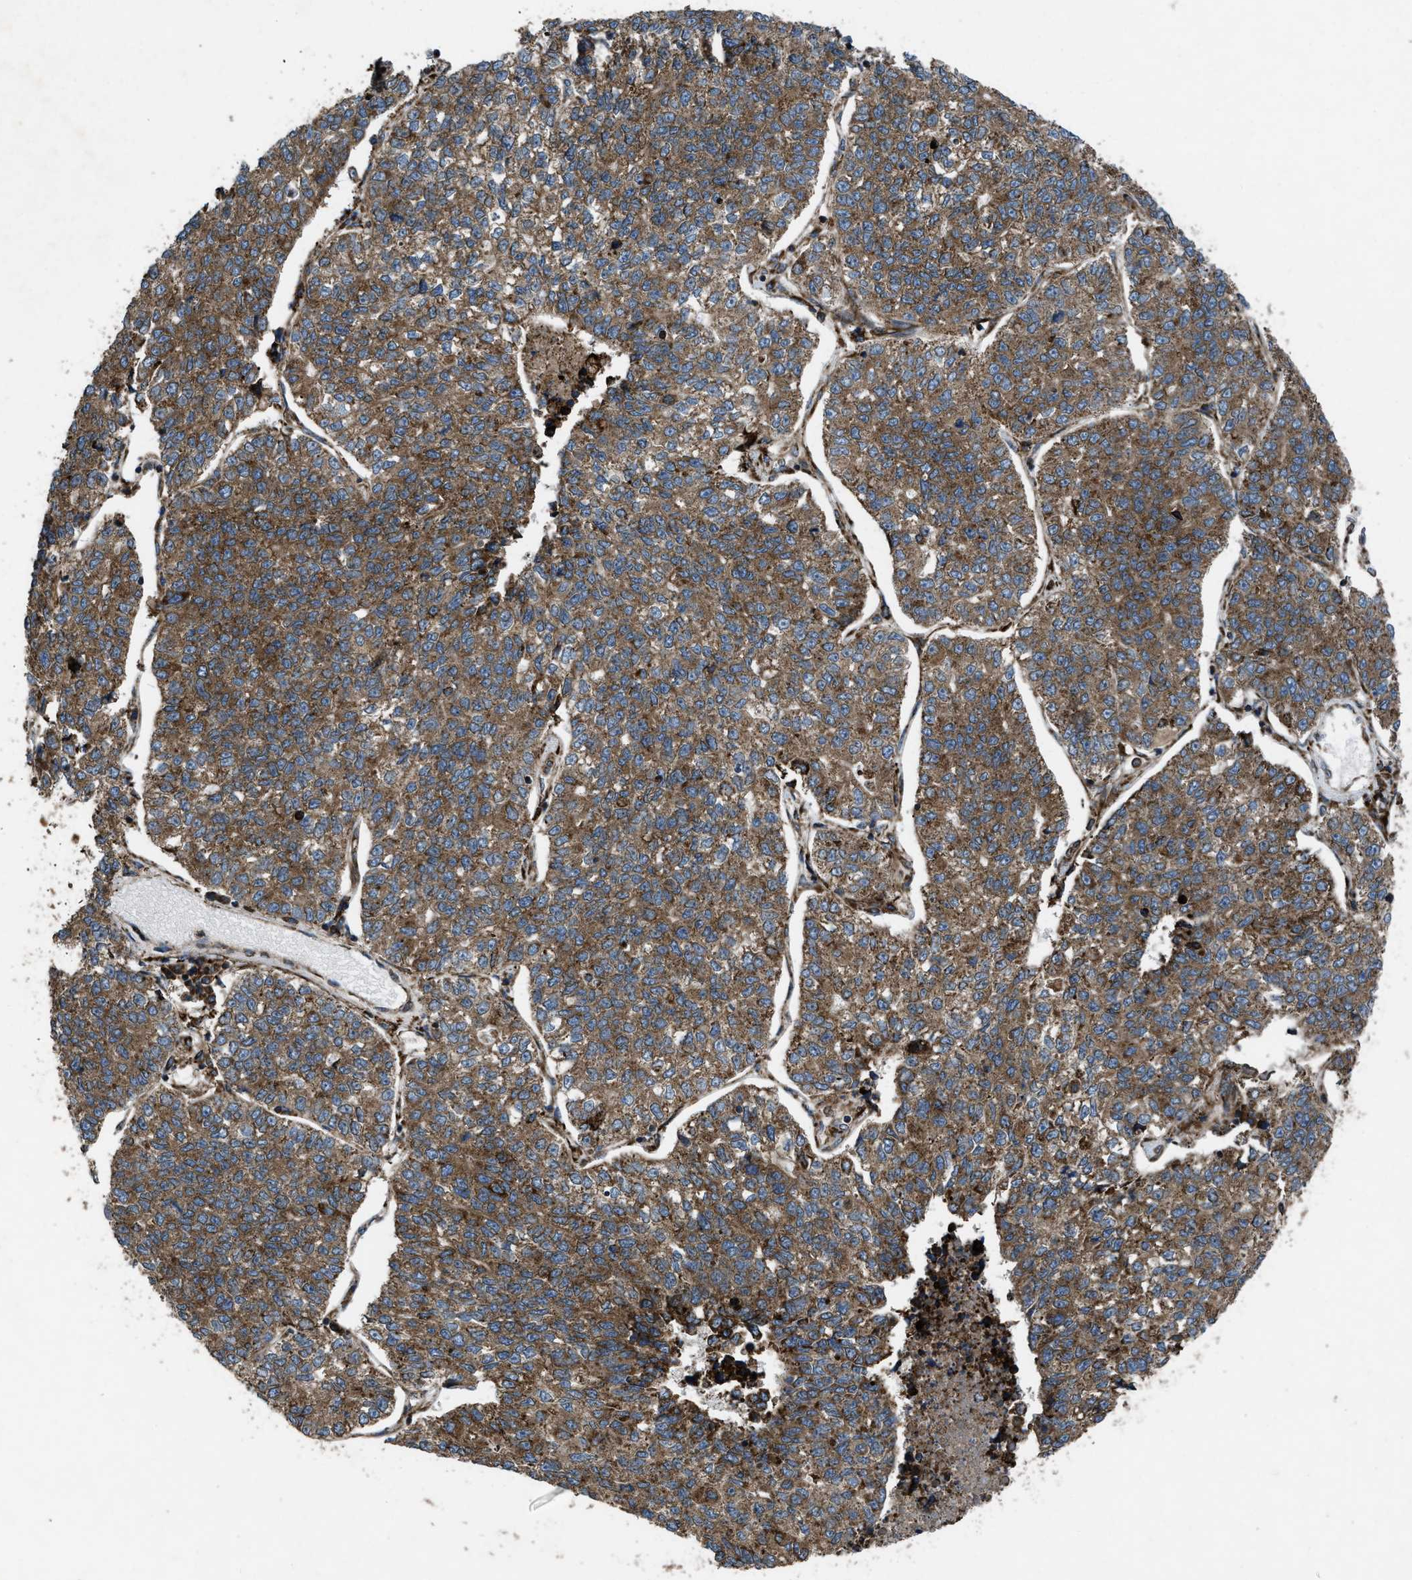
{"staining": {"intensity": "moderate", "quantity": ">75%", "location": "cytoplasmic/membranous"}, "tissue": "lung cancer", "cell_type": "Tumor cells", "image_type": "cancer", "snomed": [{"axis": "morphology", "description": "Adenocarcinoma, NOS"}, {"axis": "topography", "description": "Lung"}], "caption": "Immunohistochemistry photomicrograph of neoplastic tissue: adenocarcinoma (lung) stained using immunohistochemistry displays medium levels of moderate protein expression localized specifically in the cytoplasmic/membranous of tumor cells, appearing as a cytoplasmic/membranous brown color.", "gene": "PER3", "patient": {"sex": "male", "age": 49}}